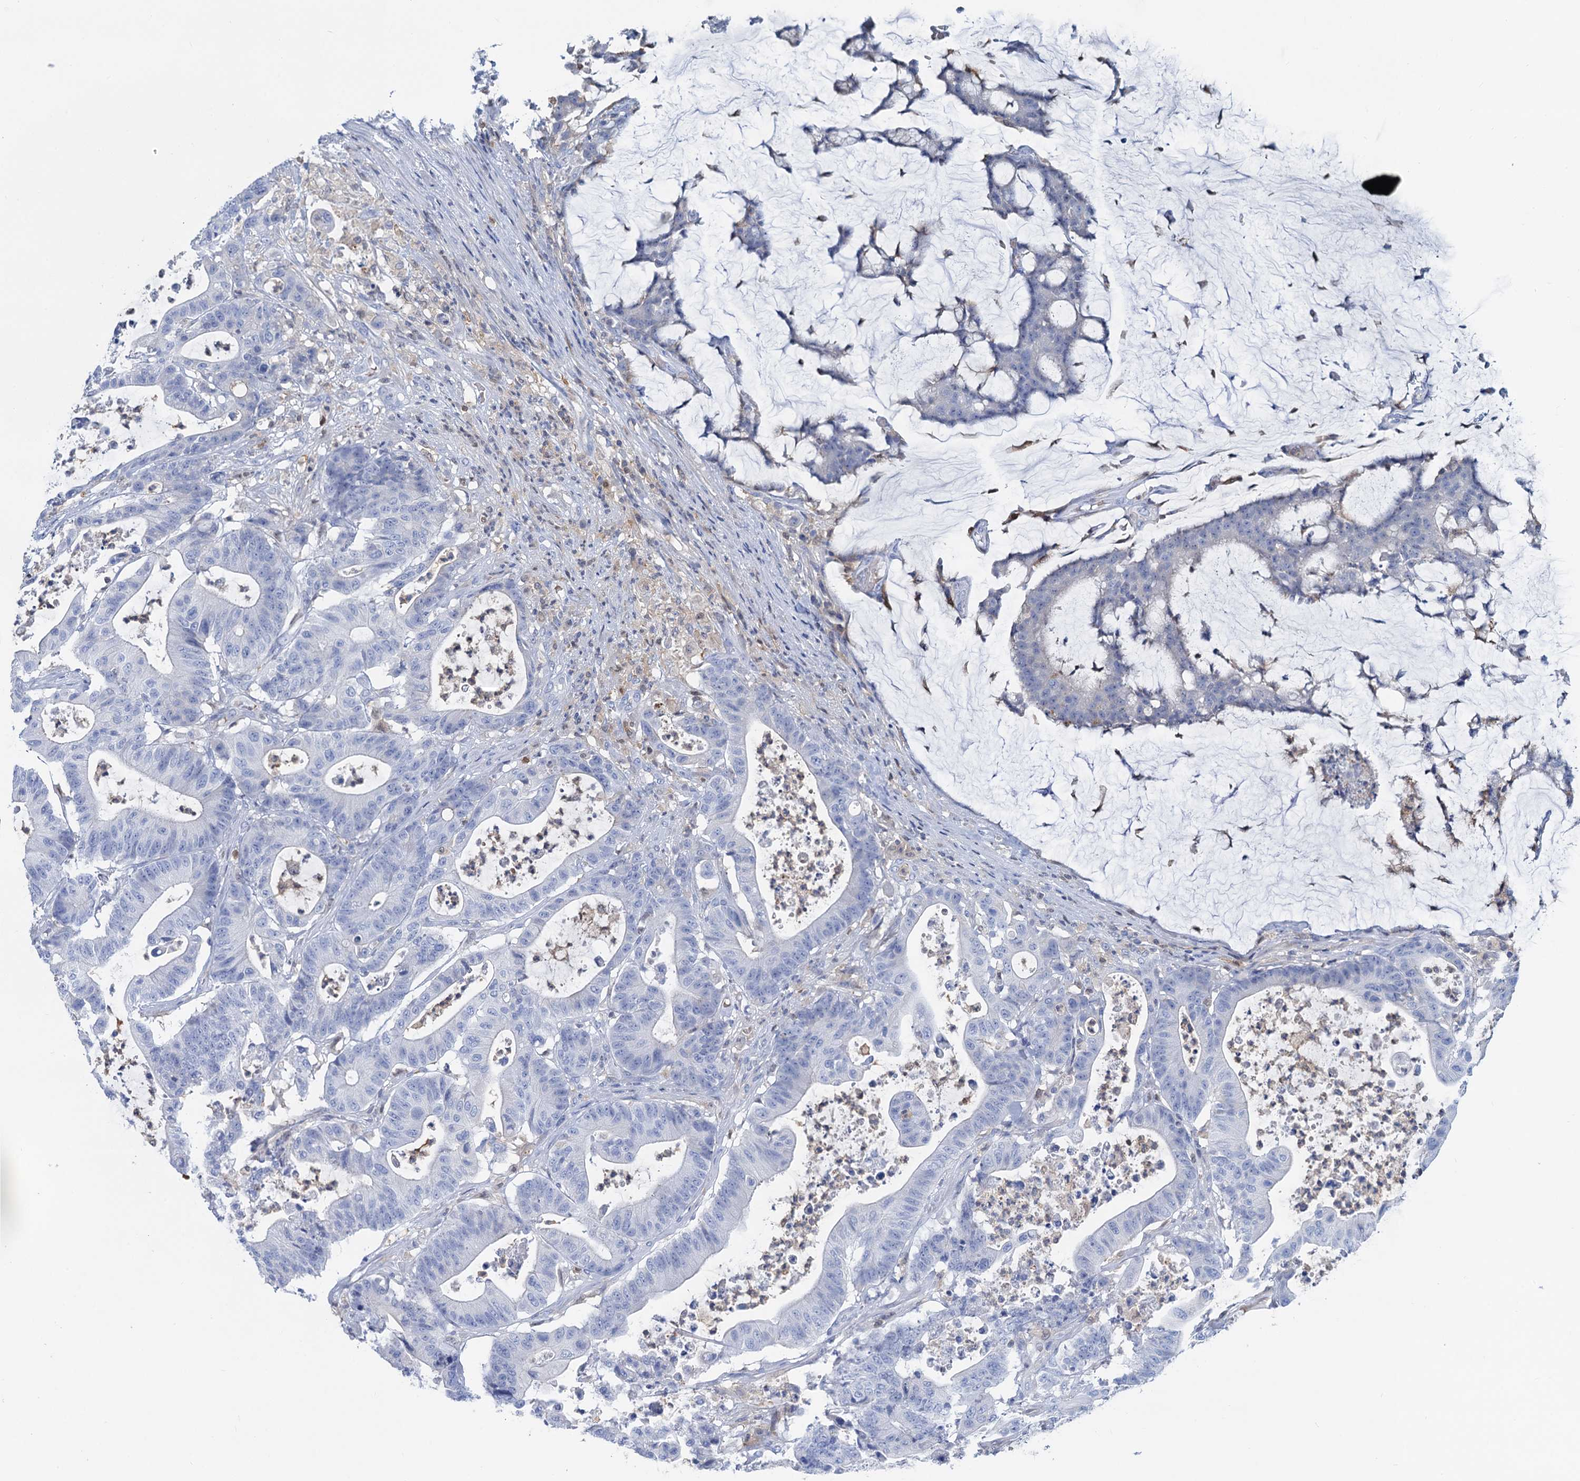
{"staining": {"intensity": "negative", "quantity": "none", "location": "none"}, "tissue": "colorectal cancer", "cell_type": "Tumor cells", "image_type": "cancer", "snomed": [{"axis": "morphology", "description": "Adenocarcinoma, NOS"}, {"axis": "topography", "description": "Colon"}], "caption": "DAB immunohistochemical staining of human adenocarcinoma (colorectal) displays no significant staining in tumor cells.", "gene": "FAH", "patient": {"sex": "female", "age": 84}}